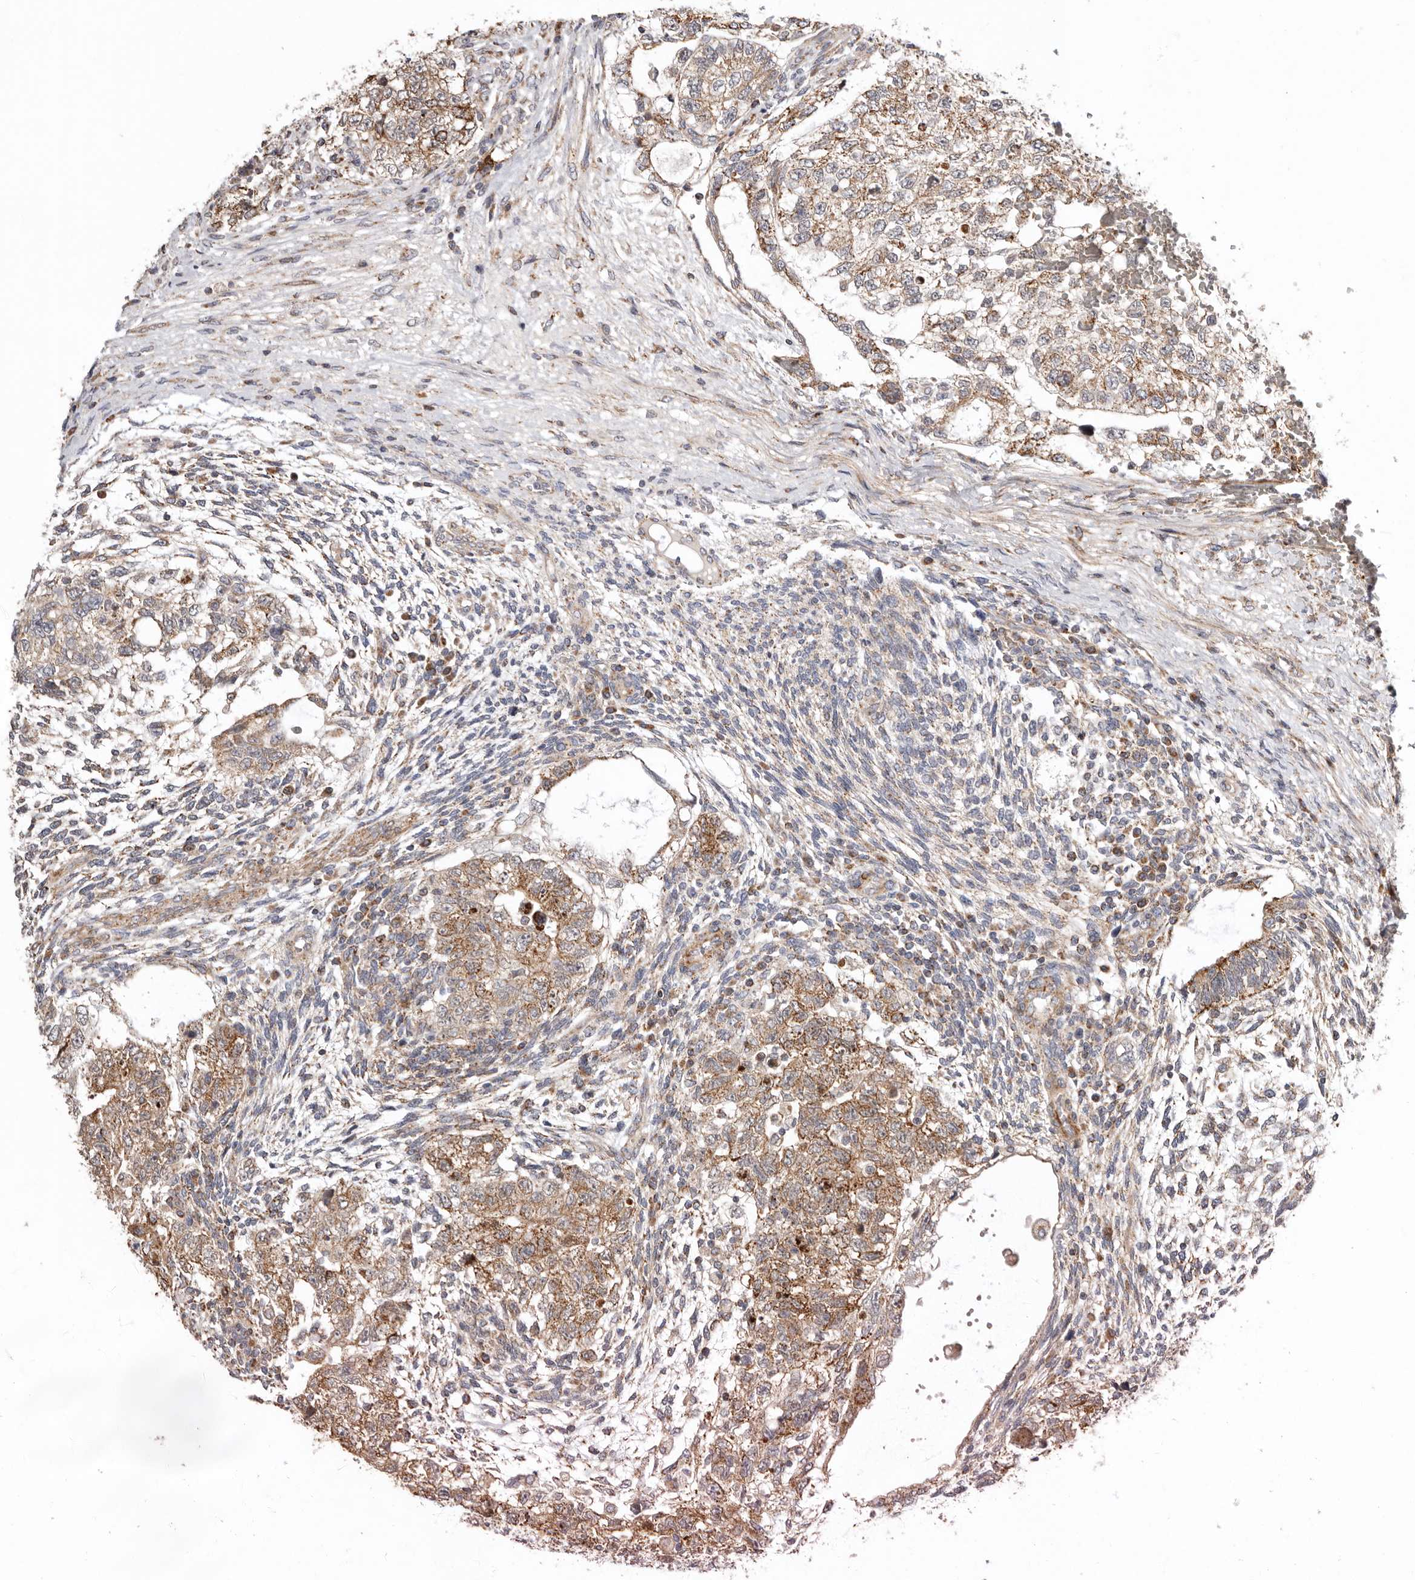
{"staining": {"intensity": "moderate", "quantity": ">75%", "location": "cytoplasmic/membranous"}, "tissue": "testis cancer", "cell_type": "Tumor cells", "image_type": "cancer", "snomed": [{"axis": "morphology", "description": "Carcinoma, Embryonal, NOS"}, {"axis": "topography", "description": "Testis"}], "caption": "Embryonal carcinoma (testis) tissue shows moderate cytoplasmic/membranous expression in approximately >75% of tumor cells, visualized by immunohistochemistry. (DAB IHC, brown staining for protein, blue staining for nuclei).", "gene": "PROKR1", "patient": {"sex": "male", "age": 37}}